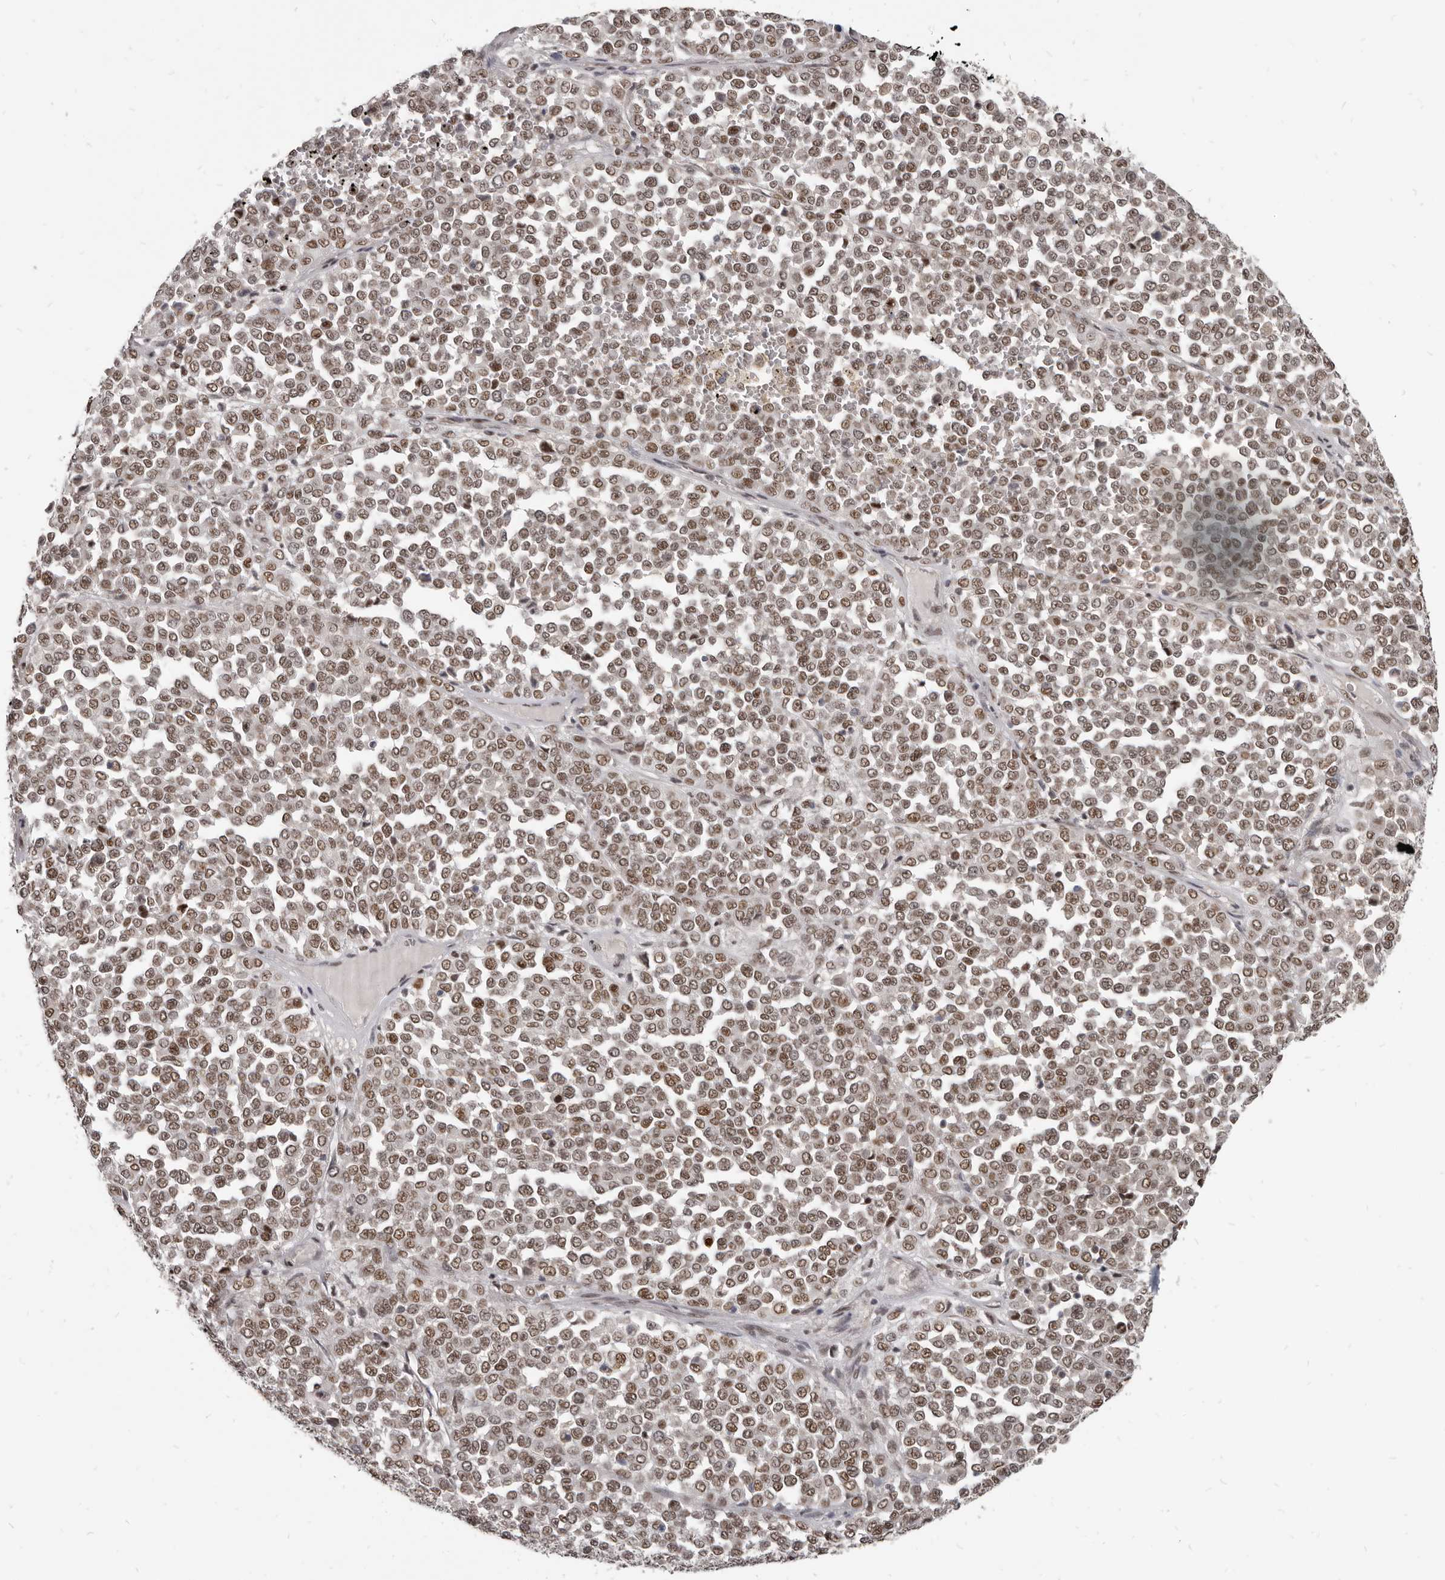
{"staining": {"intensity": "moderate", "quantity": ">75%", "location": "nuclear"}, "tissue": "melanoma", "cell_type": "Tumor cells", "image_type": "cancer", "snomed": [{"axis": "morphology", "description": "Malignant melanoma, Metastatic site"}, {"axis": "topography", "description": "Pancreas"}], "caption": "DAB immunohistochemical staining of malignant melanoma (metastatic site) displays moderate nuclear protein expression in about >75% of tumor cells.", "gene": "ATF5", "patient": {"sex": "female", "age": 30}}